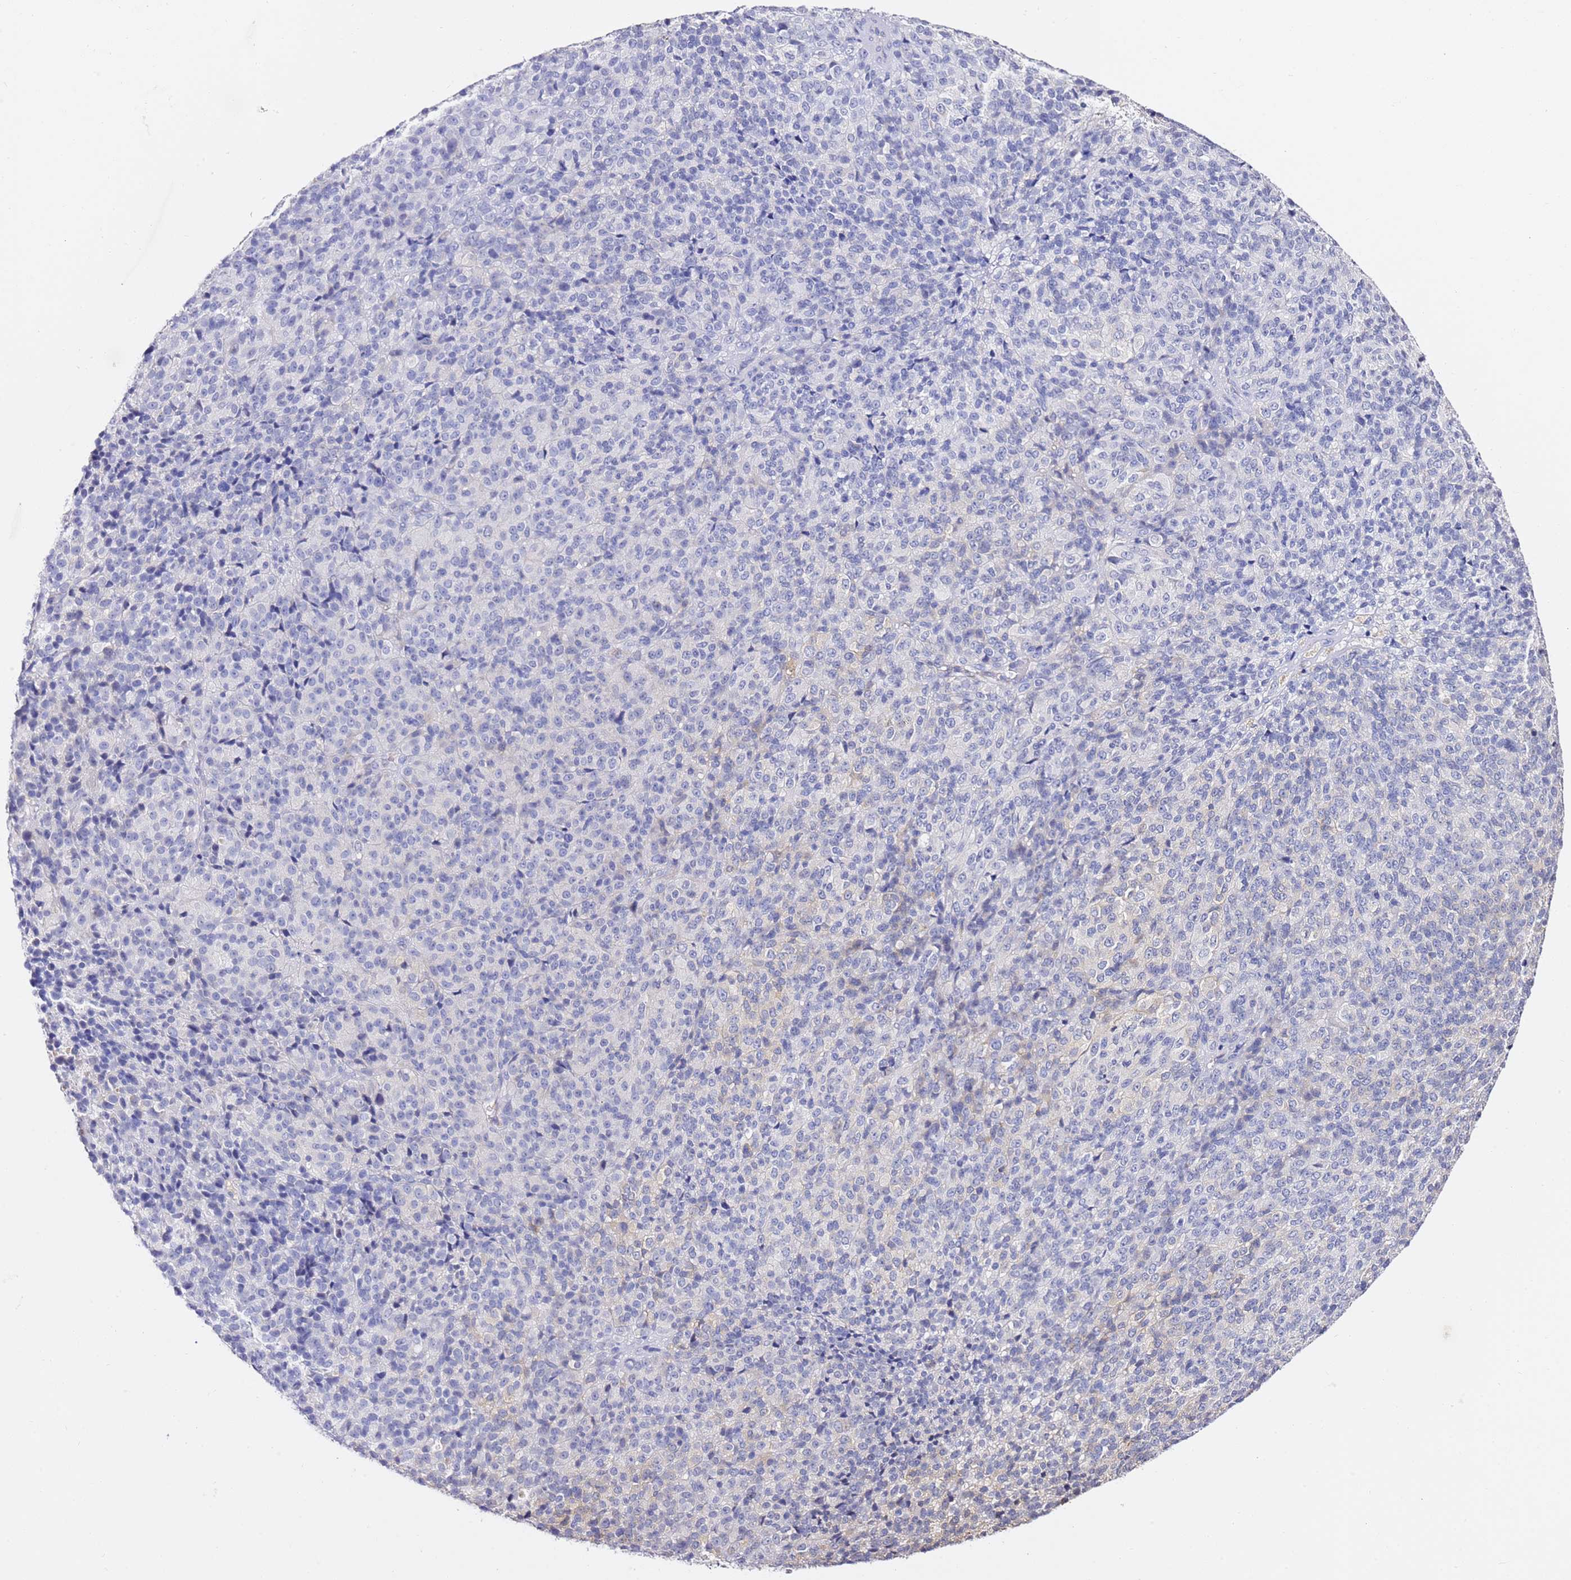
{"staining": {"intensity": "weak", "quantity": "<25%", "location": "cytoplasmic/membranous"}, "tissue": "melanoma", "cell_type": "Tumor cells", "image_type": "cancer", "snomed": [{"axis": "morphology", "description": "Malignant melanoma, Metastatic site"}, {"axis": "topography", "description": "Brain"}], "caption": "Micrograph shows no protein expression in tumor cells of malignant melanoma (metastatic site) tissue. Brightfield microscopy of immunohistochemistry (IHC) stained with DAB (3,3'-diaminobenzidine) (brown) and hematoxylin (blue), captured at high magnification.", "gene": "OSBPL2", "patient": {"sex": "female", "age": 56}}